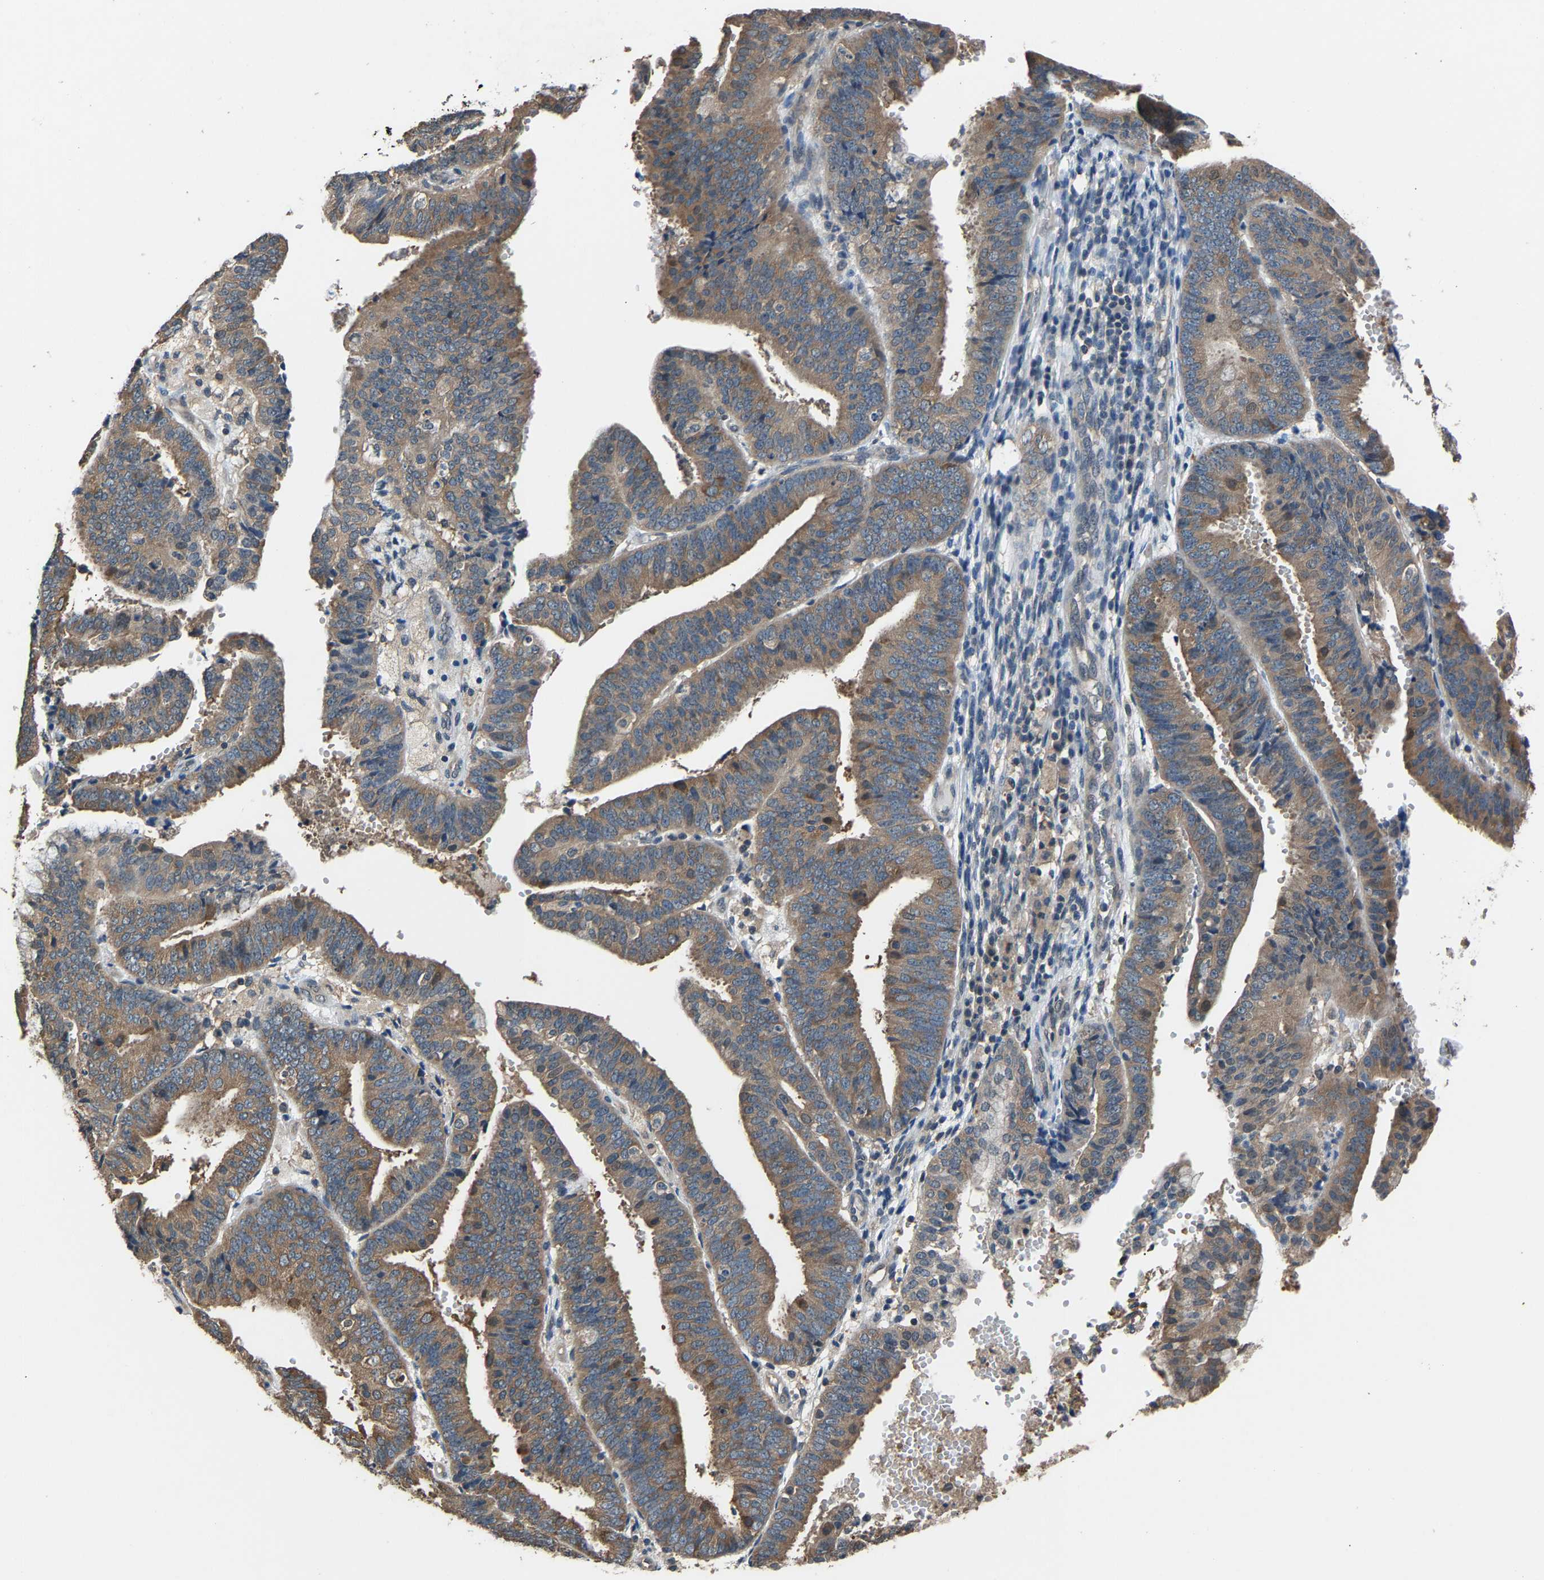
{"staining": {"intensity": "moderate", "quantity": ">75%", "location": "cytoplasmic/membranous"}, "tissue": "endometrial cancer", "cell_type": "Tumor cells", "image_type": "cancer", "snomed": [{"axis": "morphology", "description": "Adenocarcinoma, NOS"}, {"axis": "topography", "description": "Endometrium"}], "caption": "Moderate cytoplasmic/membranous staining is seen in approximately >75% of tumor cells in endometrial cancer.", "gene": "ABCC9", "patient": {"sex": "female", "age": 63}}